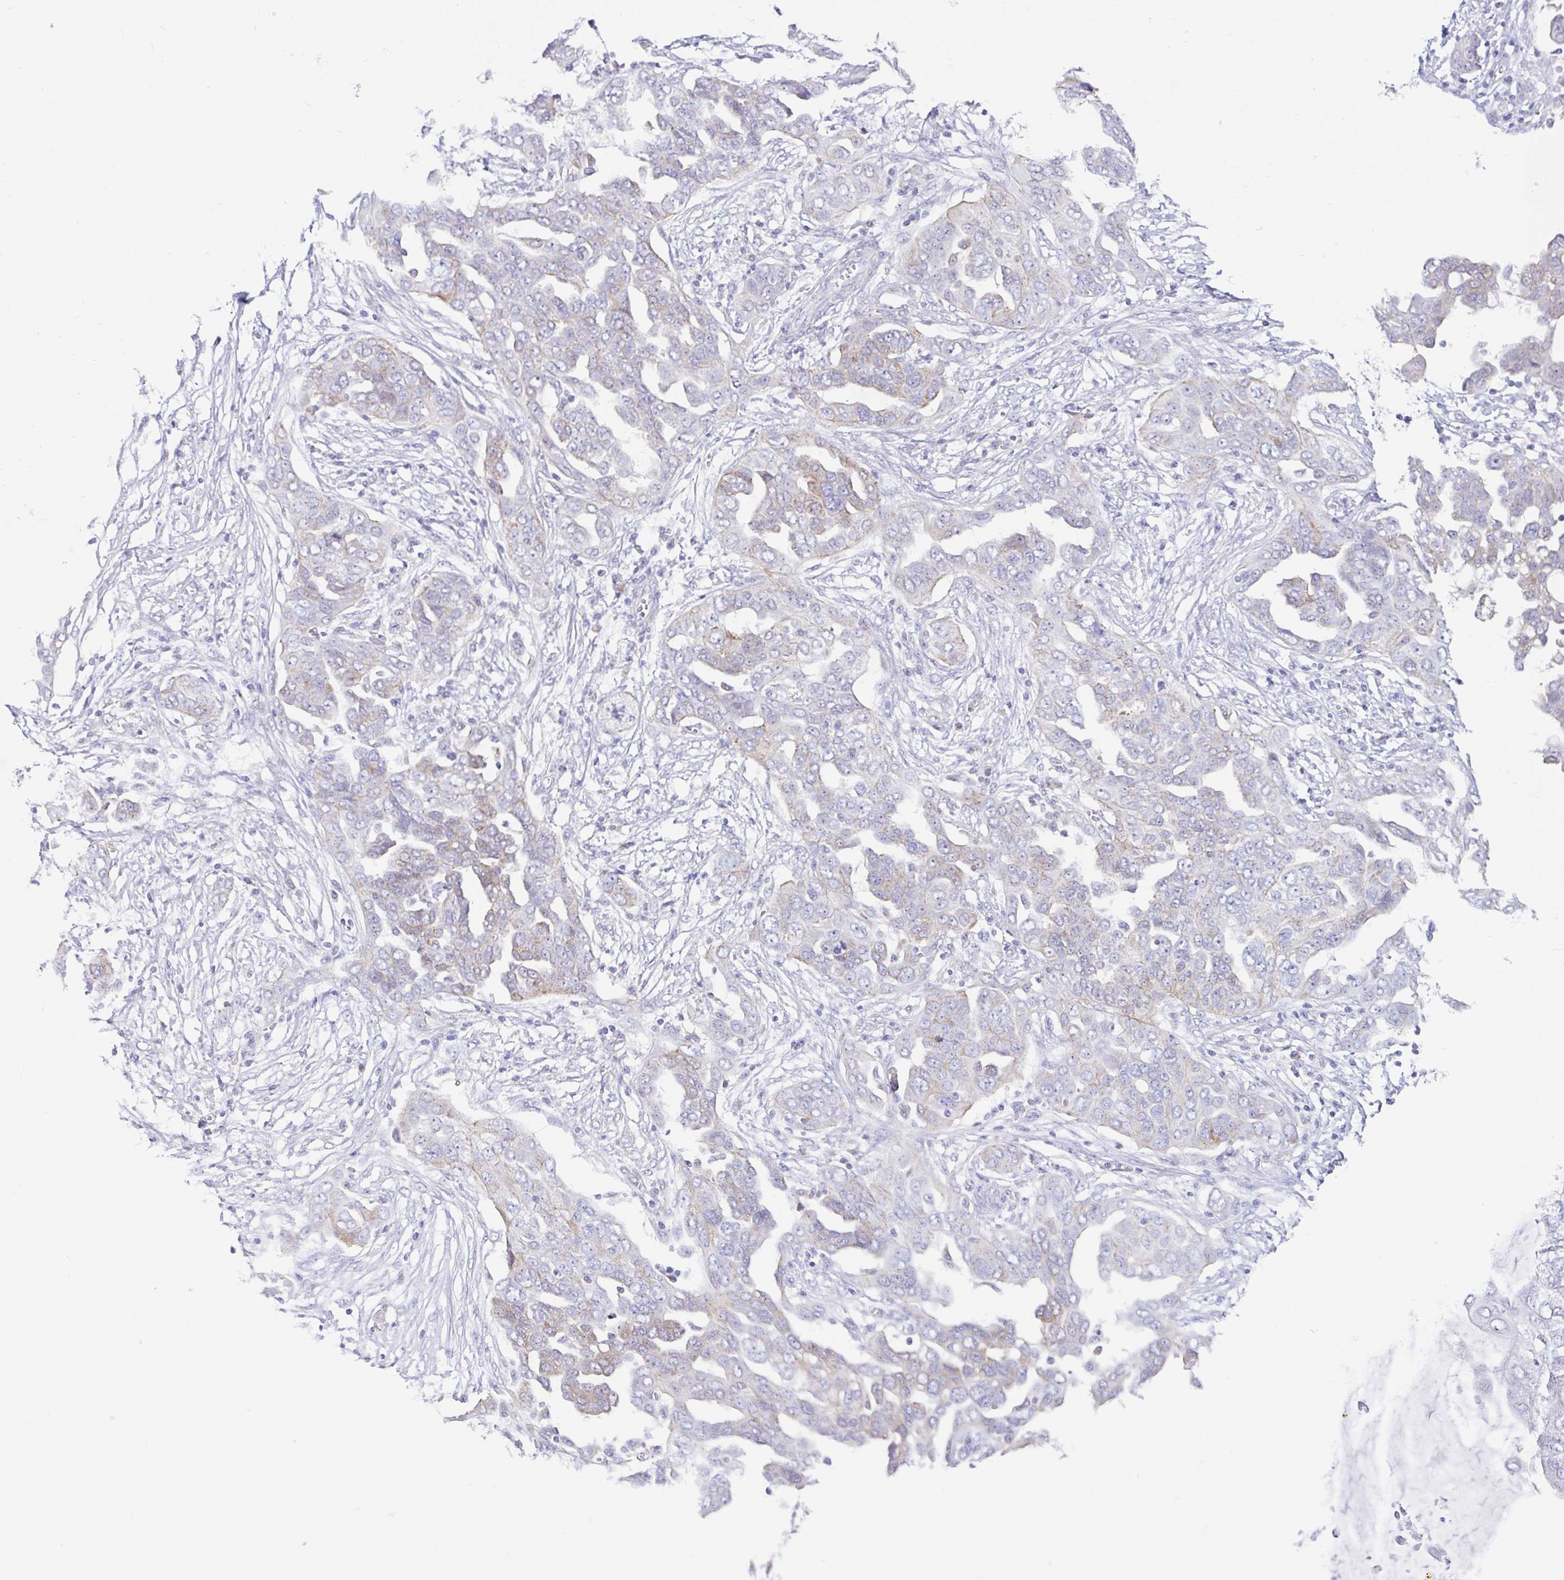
{"staining": {"intensity": "weak", "quantity": "<25%", "location": "cytoplasmic/membranous"}, "tissue": "ovarian cancer", "cell_type": "Tumor cells", "image_type": "cancer", "snomed": [{"axis": "morphology", "description": "Cystadenocarcinoma, serous, NOS"}, {"axis": "topography", "description": "Ovary"}], "caption": "An image of human serous cystadenocarcinoma (ovarian) is negative for staining in tumor cells. (Brightfield microscopy of DAB (3,3'-diaminobenzidine) IHC at high magnification).", "gene": "NDUFS2", "patient": {"sex": "female", "age": 59}}